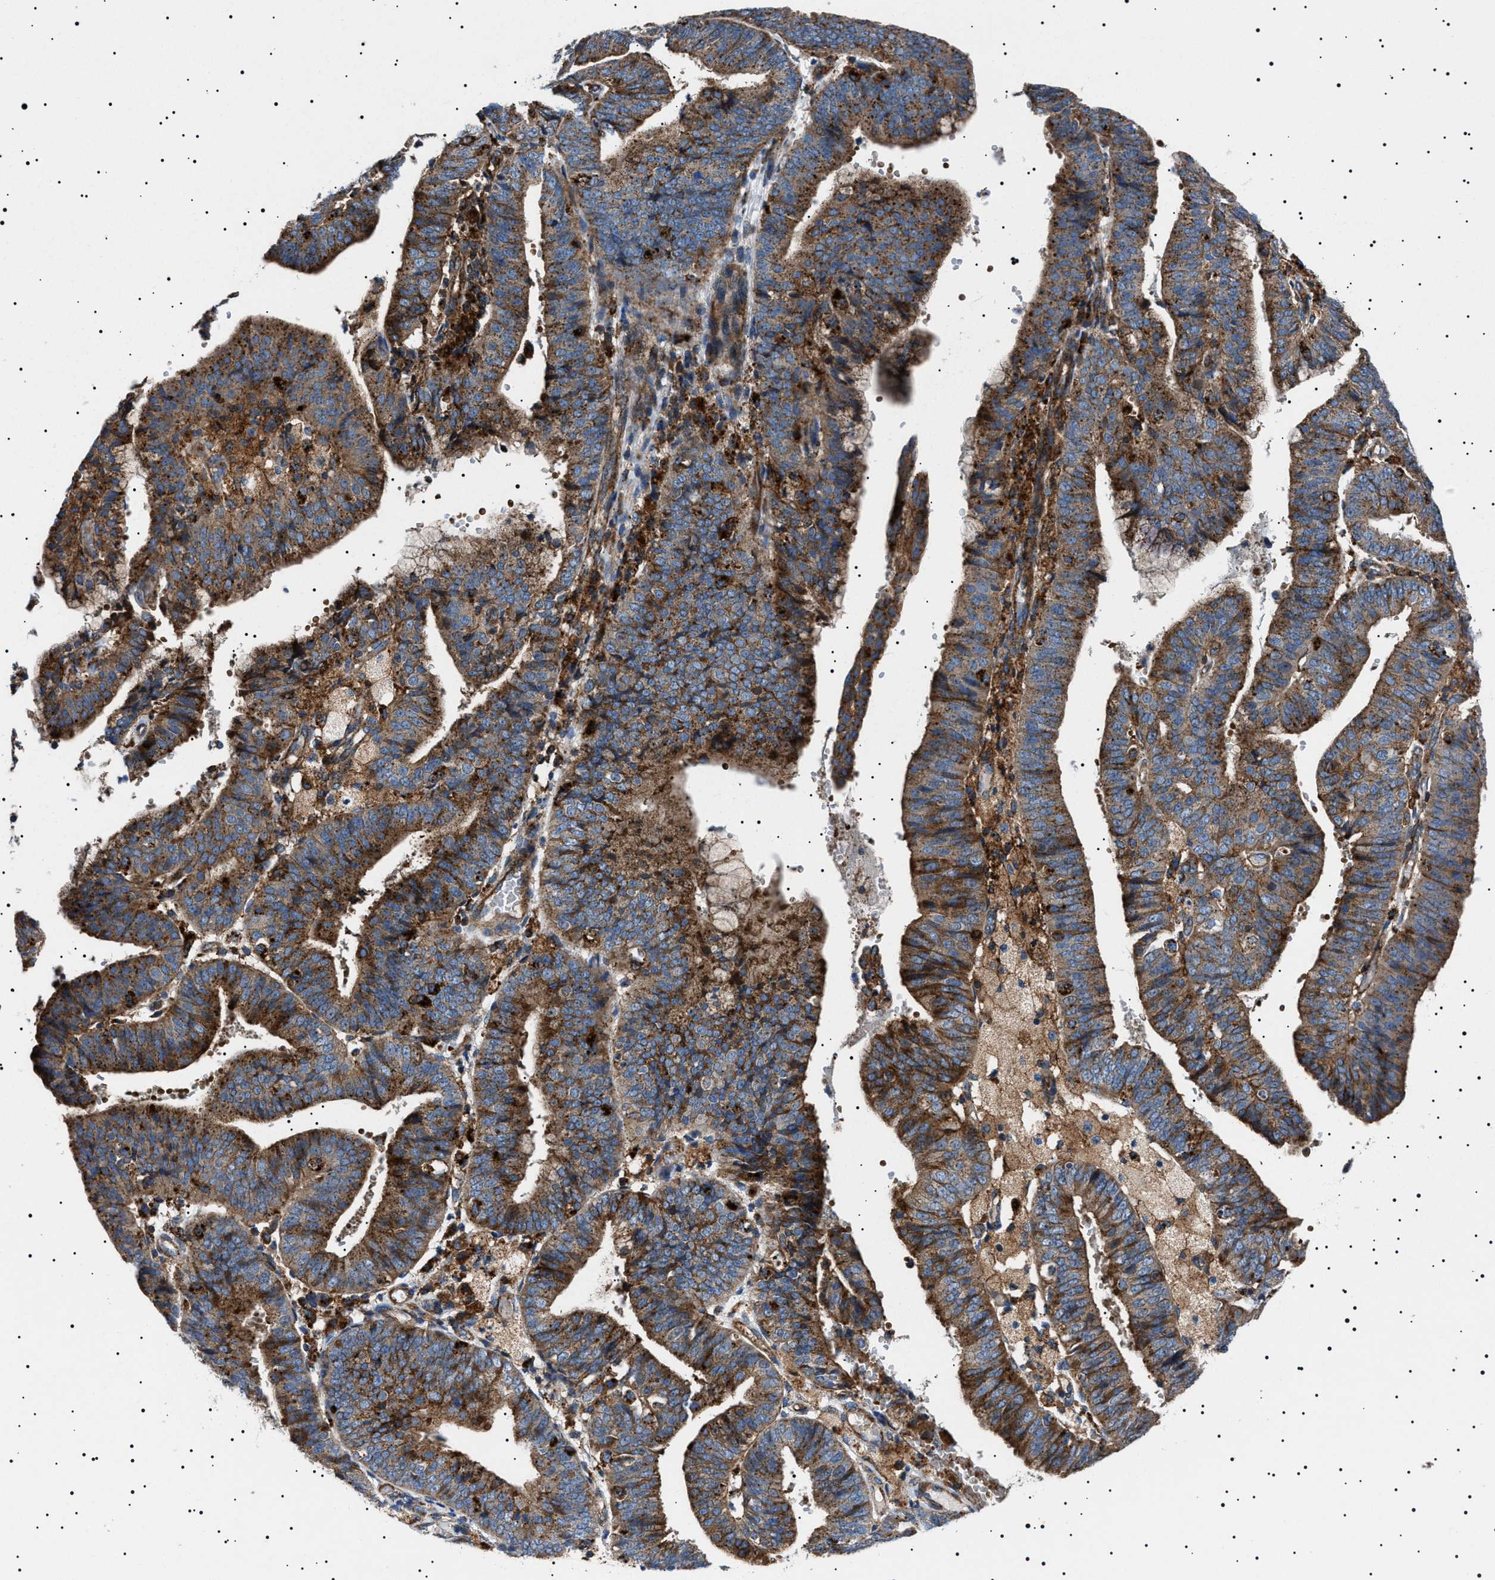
{"staining": {"intensity": "strong", "quantity": ">75%", "location": "cytoplasmic/membranous"}, "tissue": "endometrial cancer", "cell_type": "Tumor cells", "image_type": "cancer", "snomed": [{"axis": "morphology", "description": "Adenocarcinoma, NOS"}, {"axis": "topography", "description": "Endometrium"}], "caption": "Protein expression analysis of human endometrial cancer (adenocarcinoma) reveals strong cytoplasmic/membranous positivity in about >75% of tumor cells. (brown staining indicates protein expression, while blue staining denotes nuclei).", "gene": "NEU1", "patient": {"sex": "female", "age": 63}}